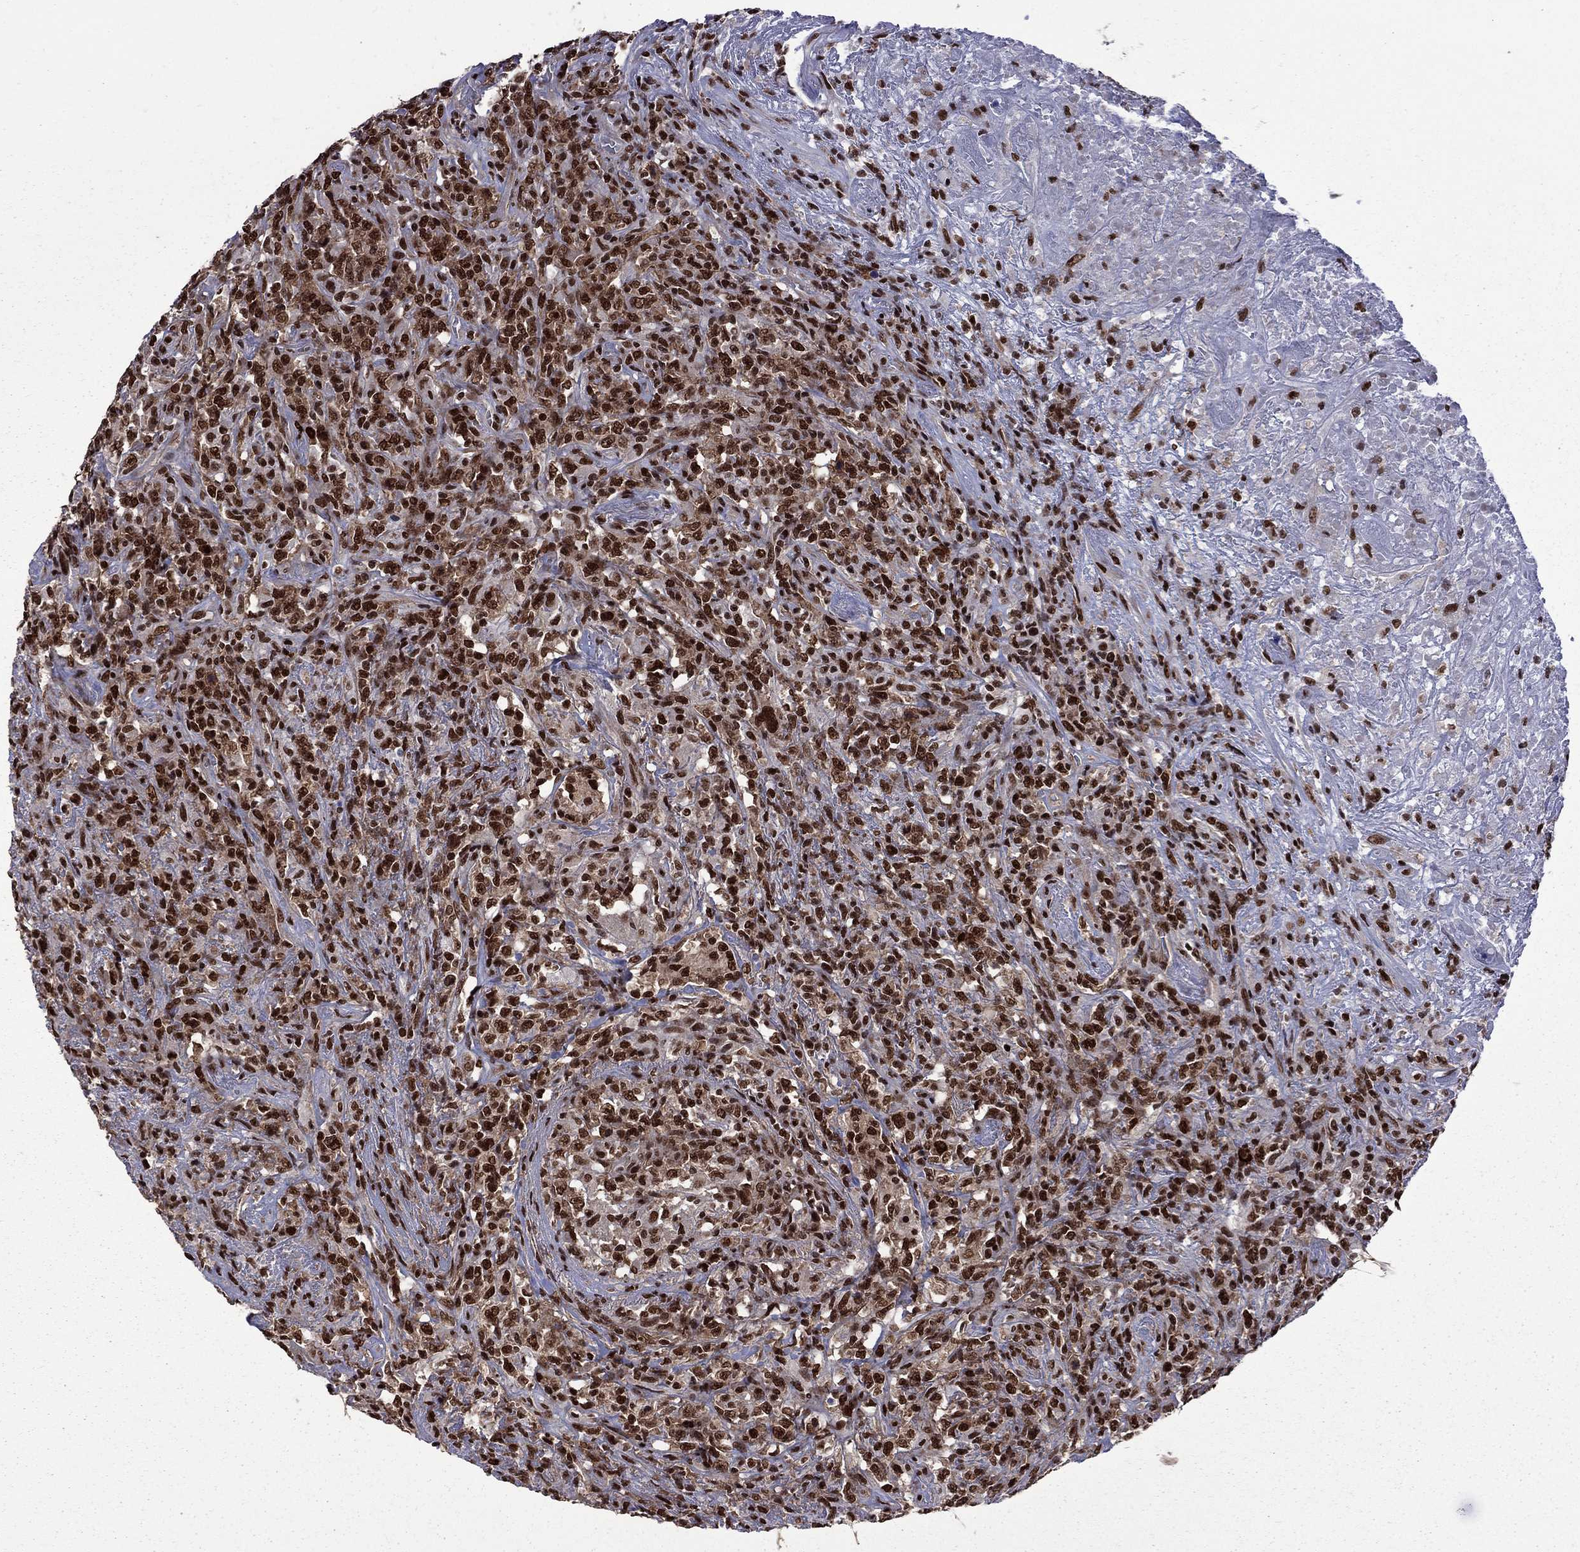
{"staining": {"intensity": "strong", "quantity": ">75%", "location": "nuclear"}, "tissue": "lymphoma", "cell_type": "Tumor cells", "image_type": "cancer", "snomed": [{"axis": "morphology", "description": "Malignant lymphoma, non-Hodgkin's type, High grade"}, {"axis": "topography", "description": "Lung"}], "caption": "Immunohistochemistry (IHC) staining of lymphoma, which shows high levels of strong nuclear expression in approximately >75% of tumor cells indicating strong nuclear protein staining. The staining was performed using DAB (brown) for protein detection and nuclei were counterstained in hematoxylin (blue).", "gene": "MED25", "patient": {"sex": "male", "age": 79}}